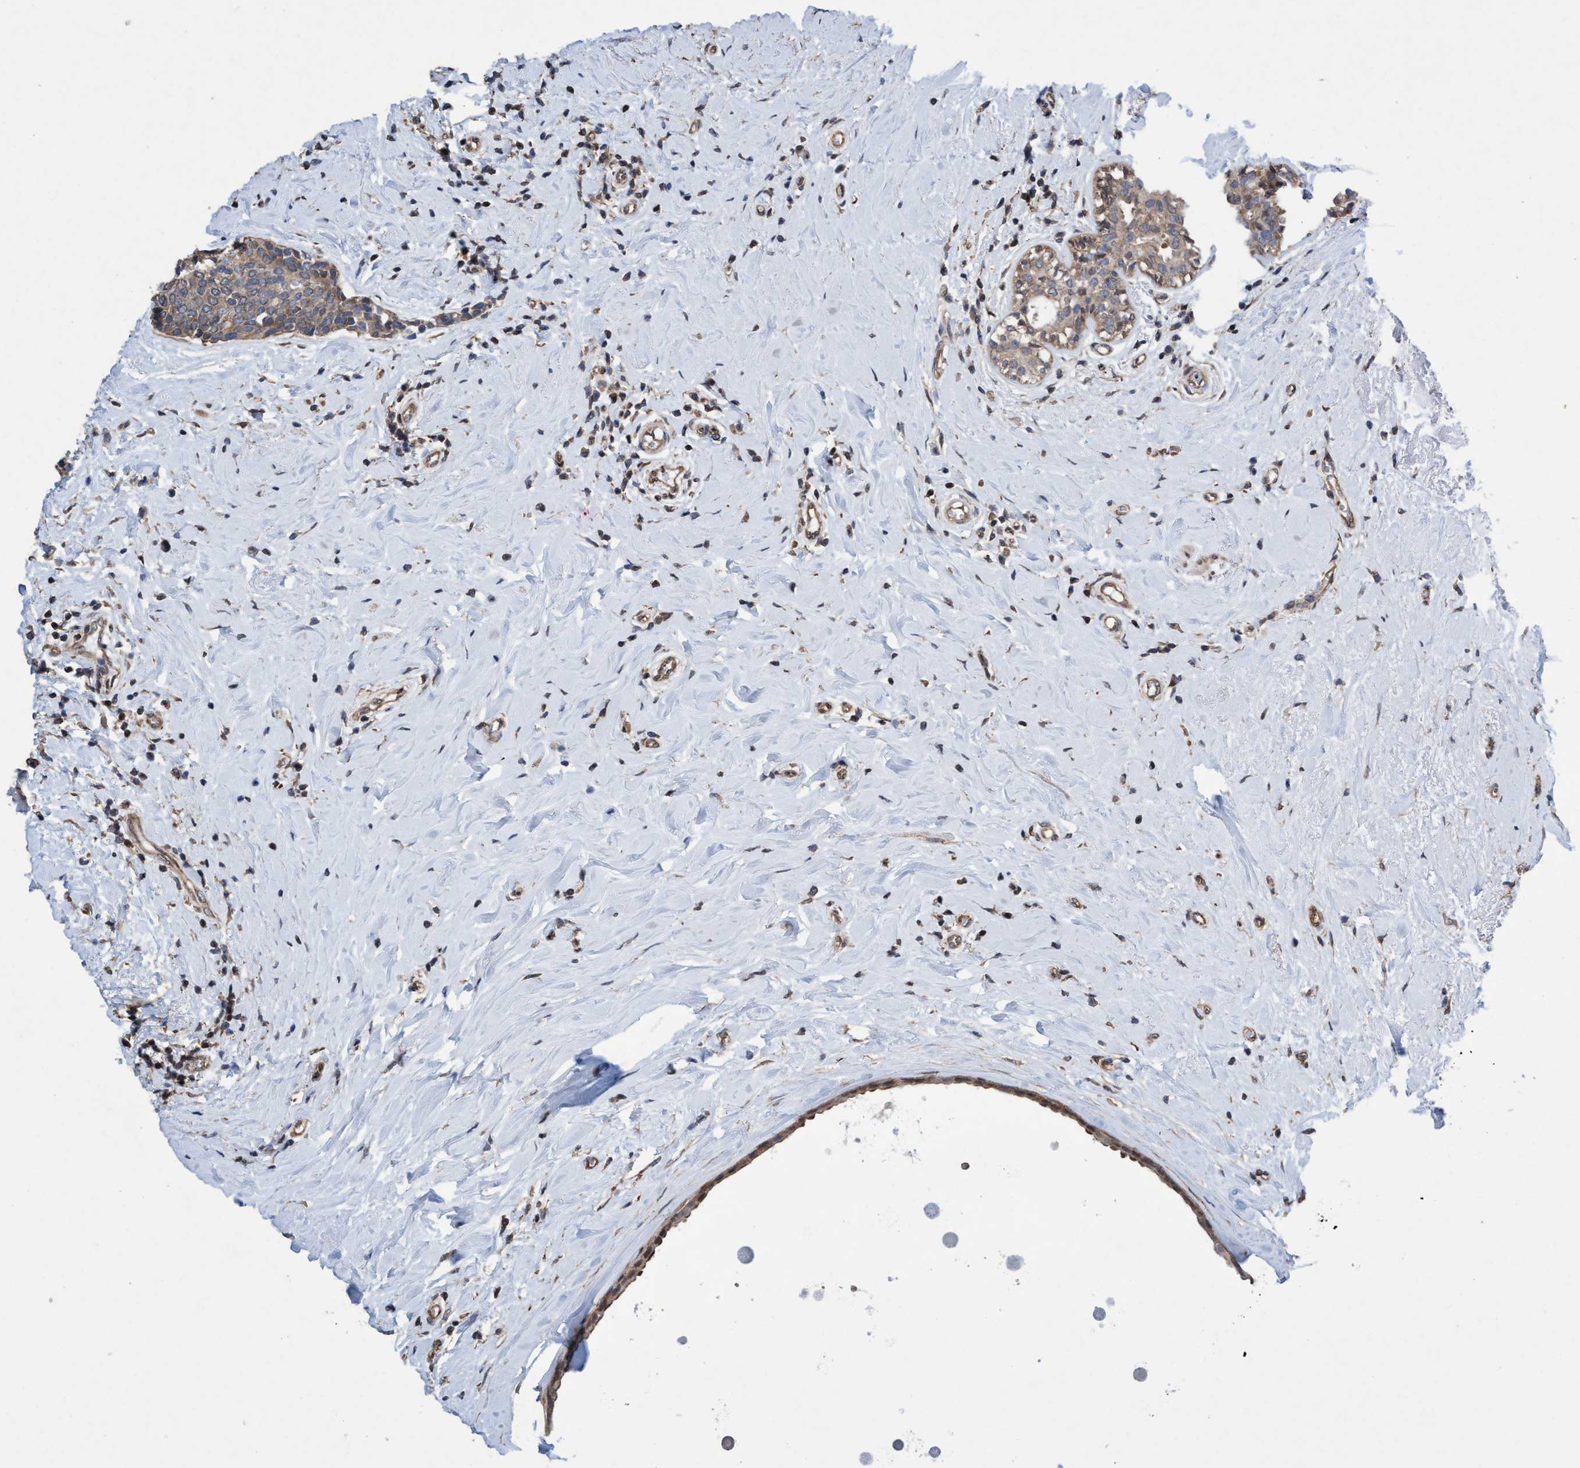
{"staining": {"intensity": "moderate", "quantity": ">75%", "location": "cytoplasmic/membranous,nuclear"}, "tissue": "breast cancer", "cell_type": "Tumor cells", "image_type": "cancer", "snomed": [{"axis": "morphology", "description": "Duct carcinoma"}, {"axis": "topography", "description": "Breast"}], "caption": "Immunohistochemical staining of breast cancer (infiltrating ductal carcinoma) displays moderate cytoplasmic/membranous and nuclear protein positivity in approximately >75% of tumor cells. (brown staining indicates protein expression, while blue staining denotes nuclei).", "gene": "METAP2", "patient": {"sex": "female", "age": 55}}